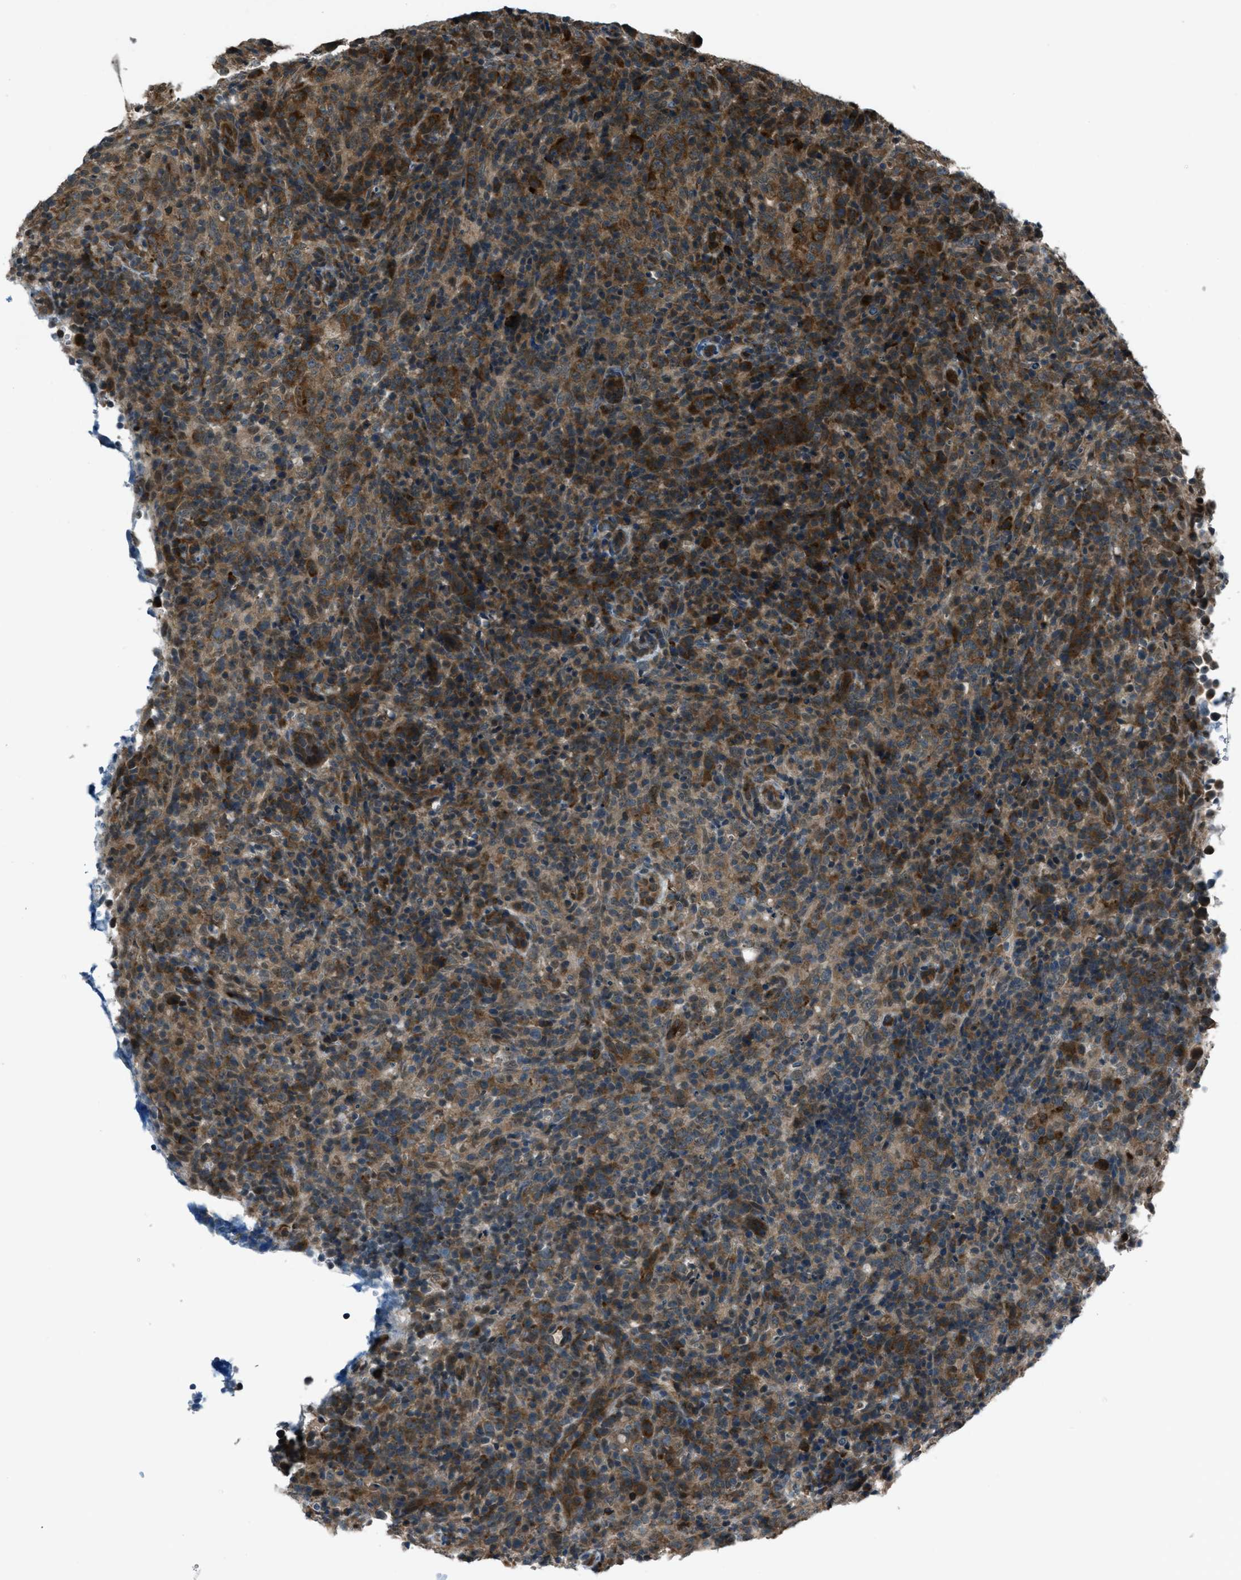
{"staining": {"intensity": "strong", "quantity": ">75%", "location": "cytoplasmic/membranous"}, "tissue": "lymphoma", "cell_type": "Tumor cells", "image_type": "cancer", "snomed": [{"axis": "morphology", "description": "Malignant lymphoma, non-Hodgkin's type, High grade"}, {"axis": "topography", "description": "Lymph node"}], "caption": "DAB immunohistochemical staining of lymphoma exhibits strong cytoplasmic/membranous protein expression in approximately >75% of tumor cells.", "gene": "ASAP2", "patient": {"sex": "female", "age": 76}}